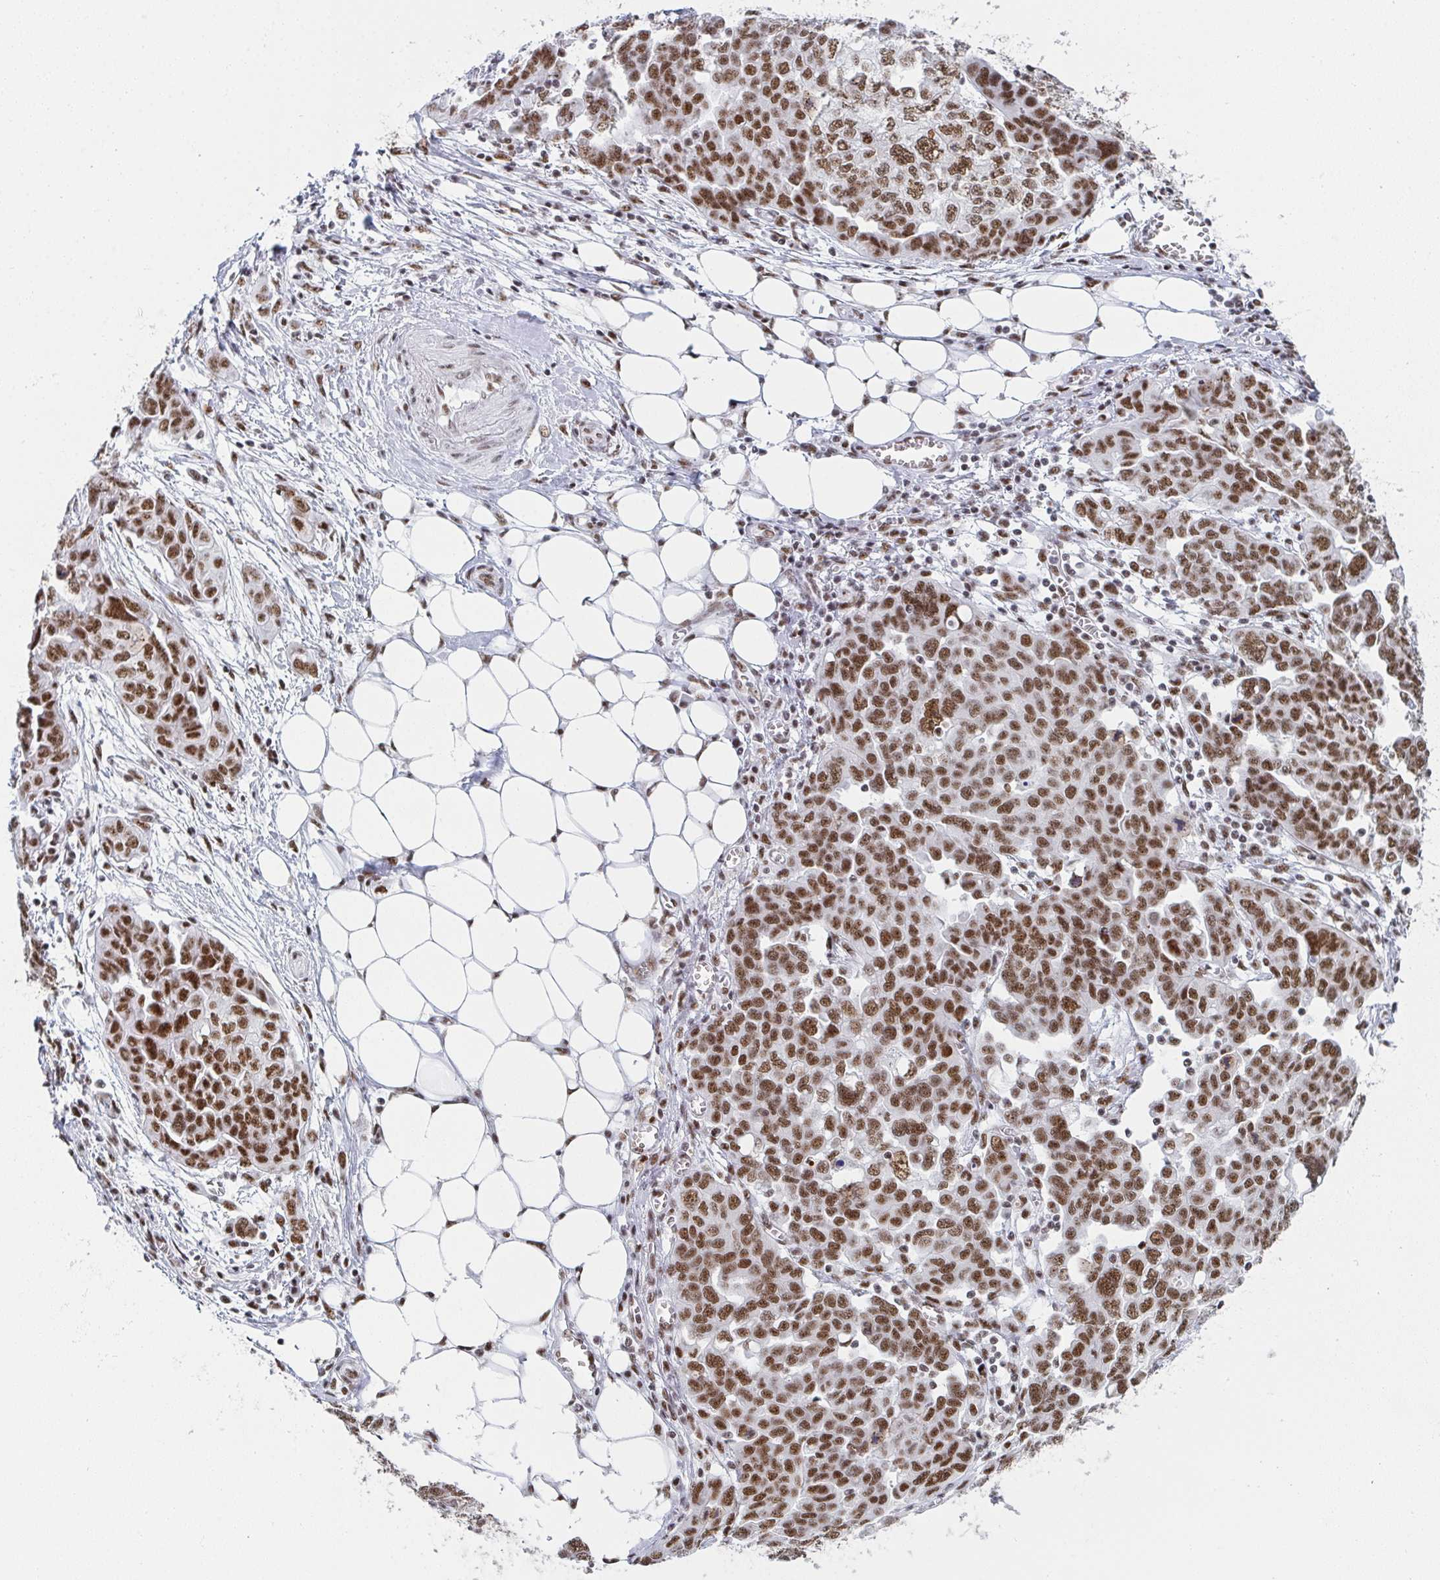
{"staining": {"intensity": "moderate", "quantity": ">75%", "location": "nuclear"}, "tissue": "ovarian cancer", "cell_type": "Tumor cells", "image_type": "cancer", "snomed": [{"axis": "morphology", "description": "Cystadenocarcinoma, serous, NOS"}, {"axis": "topography", "description": "Ovary"}], "caption": "Brown immunohistochemical staining in human serous cystadenocarcinoma (ovarian) shows moderate nuclear positivity in about >75% of tumor cells.", "gene": "SNRNP70", "patient": {"sex": "female", "age": 59}}